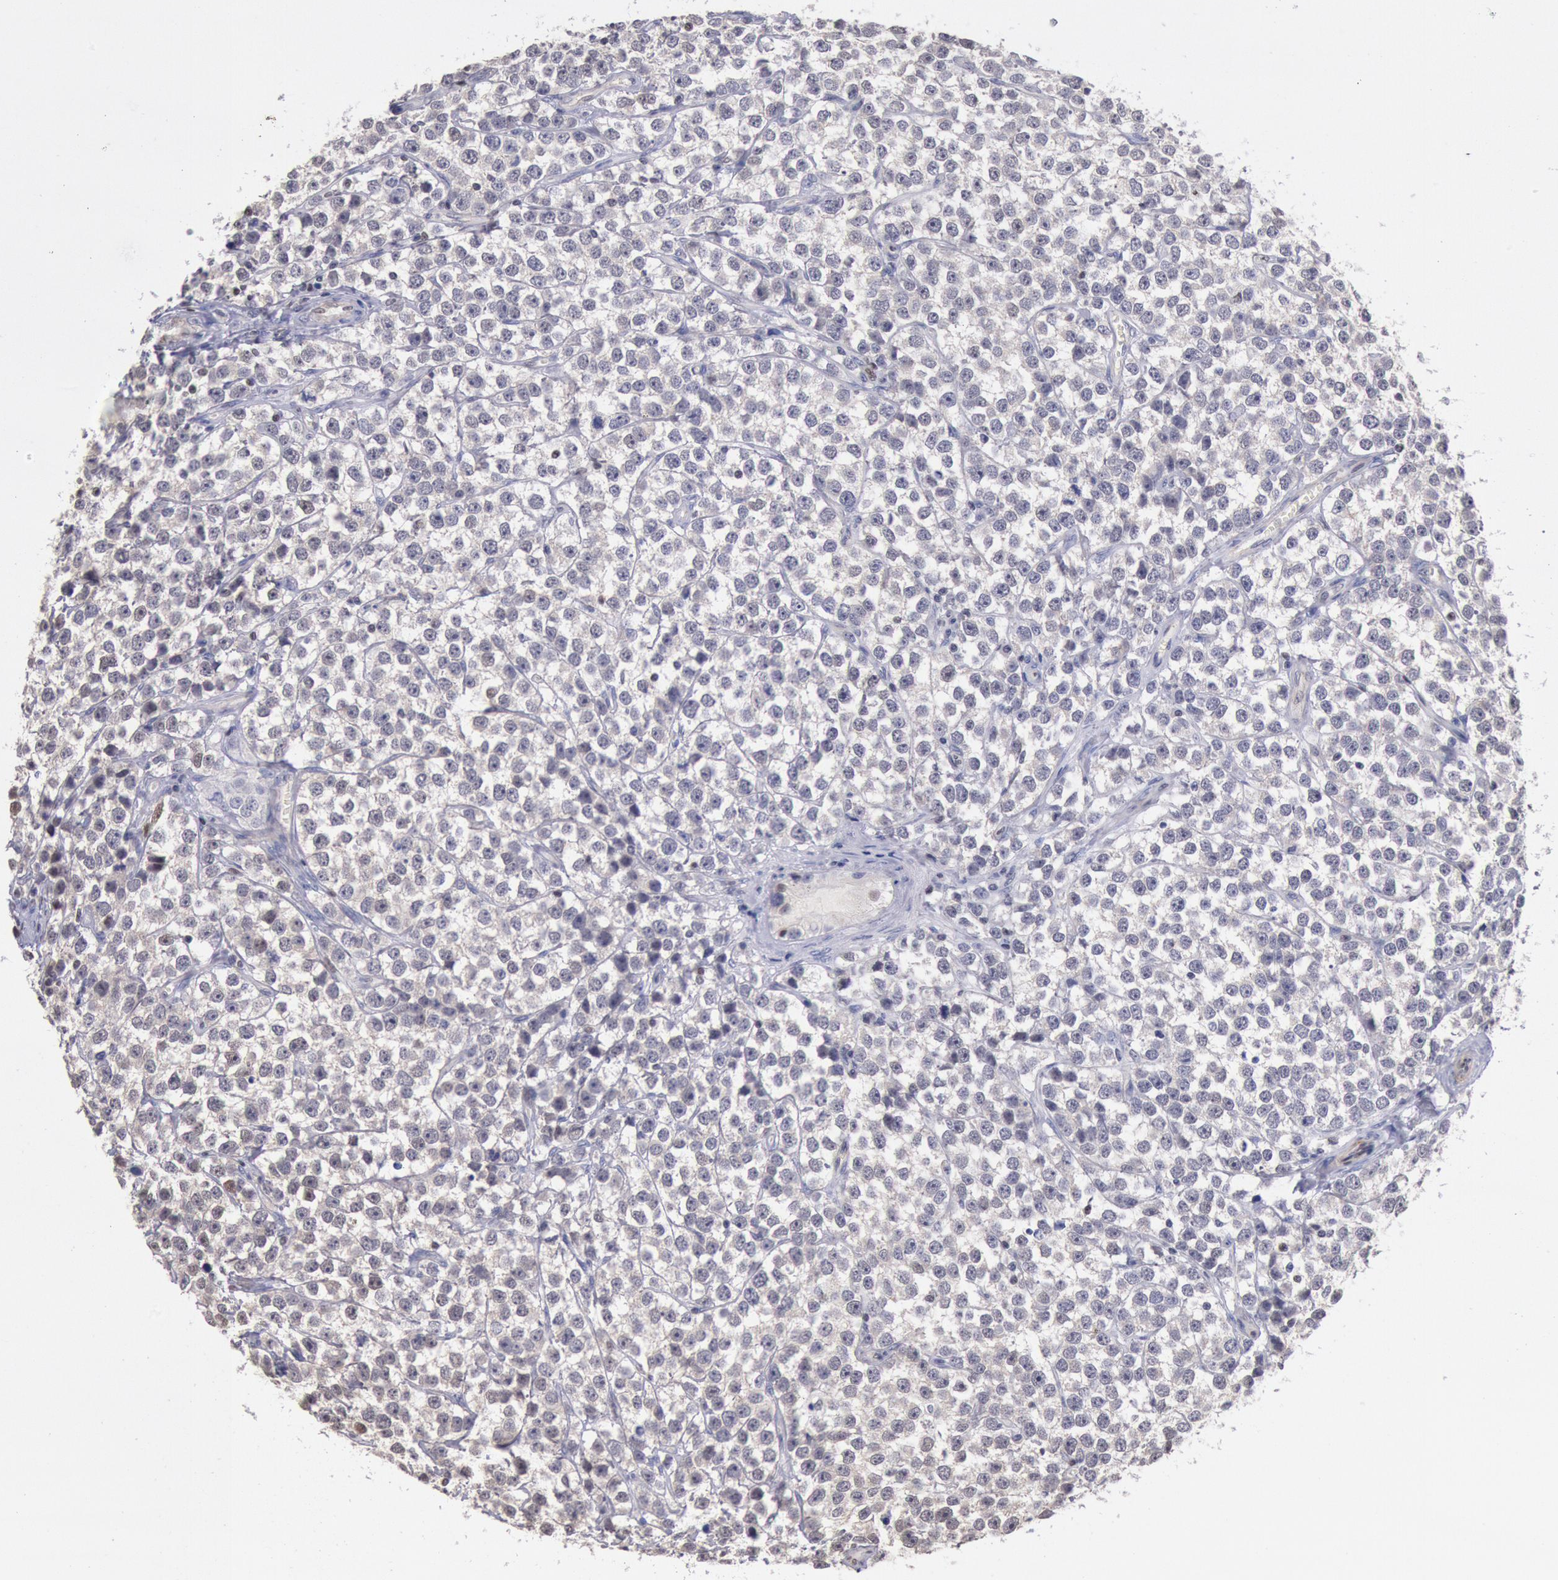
{"staining": {"intensity": "weak", "quantity": "25%-75%", "location": "cytoplasmic/membranous"}, "tissue": "testis cancer", "cell_type": "Tumor cells", "image_type": "cancer", "snomed": [{"axis": "morphology", "description": "Seminoma, NOS"}, {"axis": "topography", "description": "Testis"}], "caption": "DAB immunohistochemical staining of seminoma (testis) reveals weak cytoplasmic/membranous protein expression in about 25%-75% of tumor cells. (DAB (3,3'-diaminobenzidine) IHC, brown staining for protein, blue staining for nuclei).", "gene": "RPS6KA5", "patient": {"sex": "male", "age": 25}}